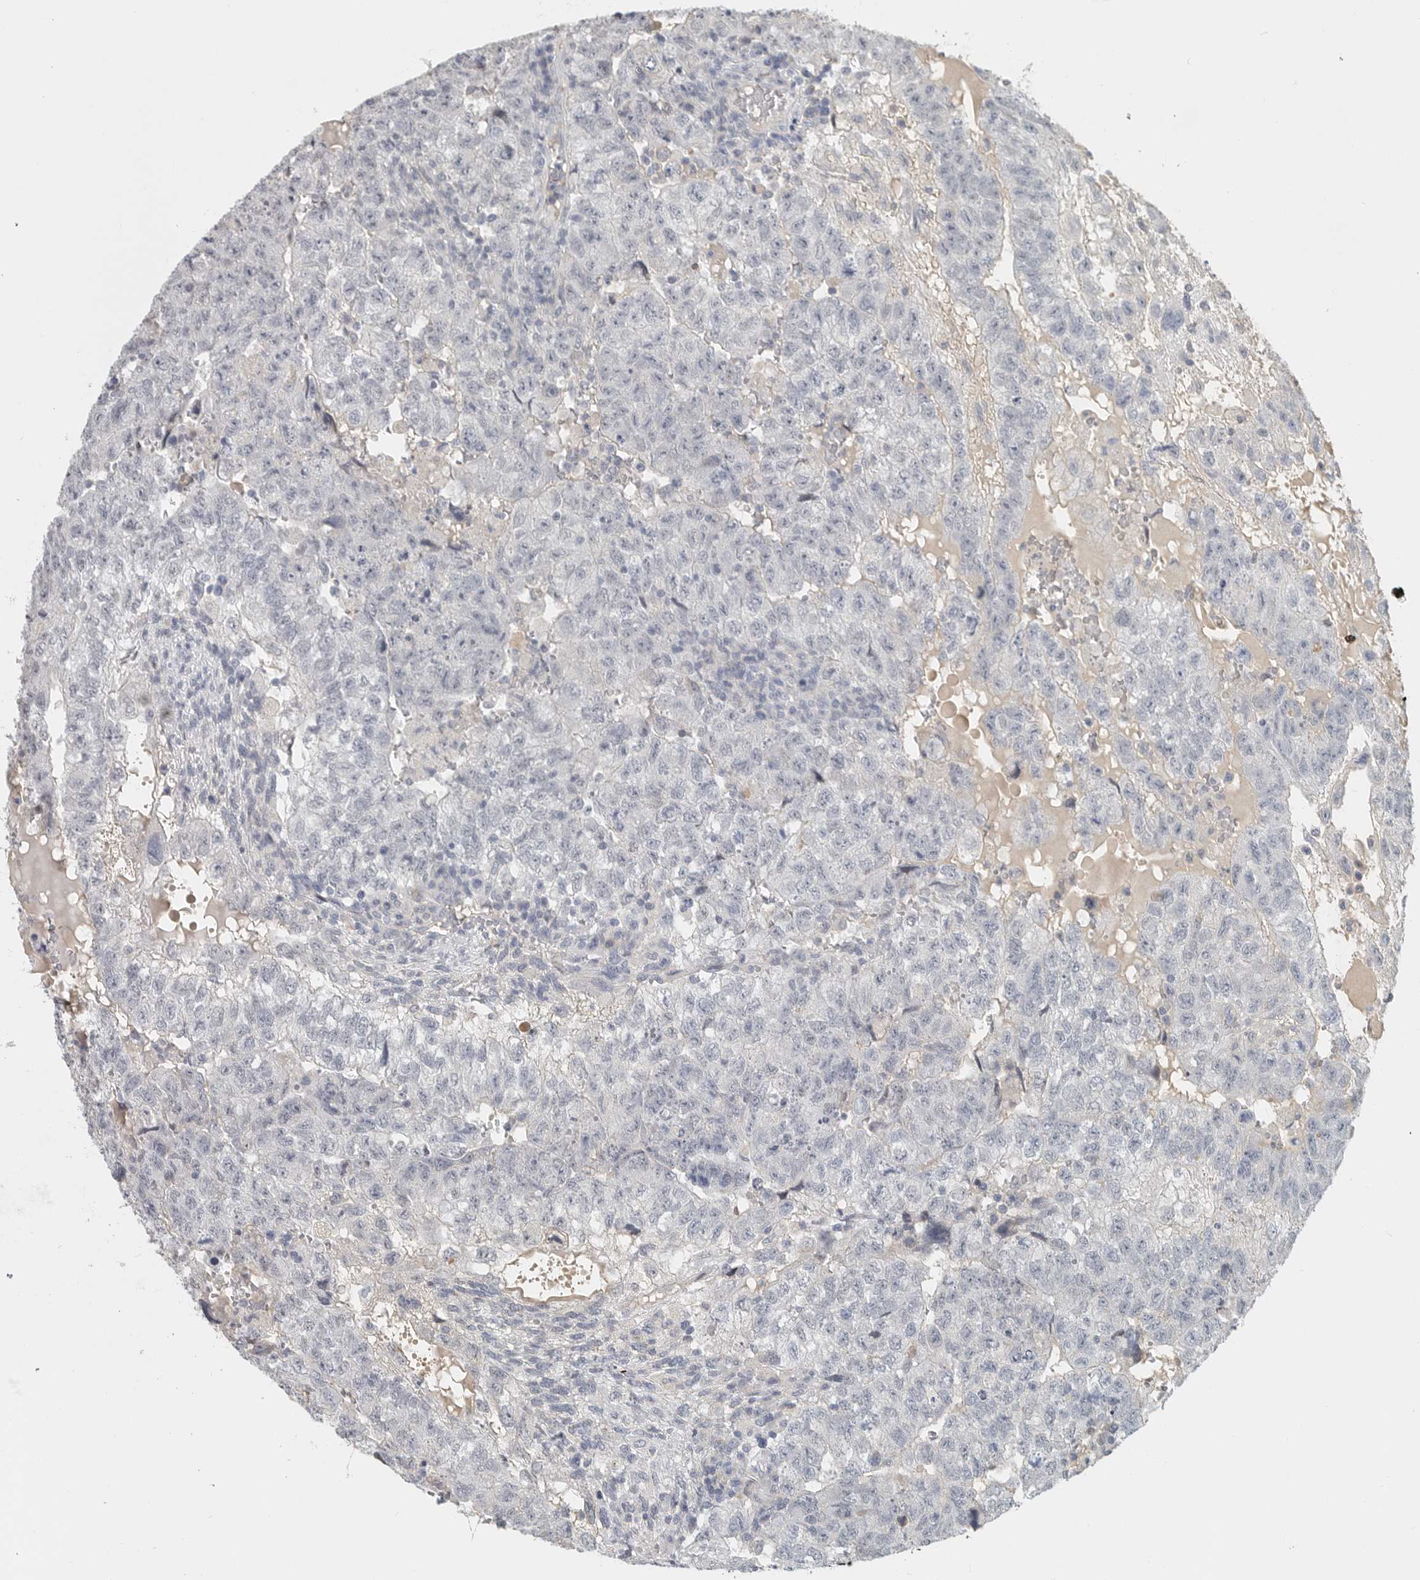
{"staining": {"intensity": "negative", "quantity": "none", "location": "none"}, "tissue": "testis cancer", "cell_type": "Tumor cells", "image_type": "cancer", "snomed": [{"axis": "morphology", "description": "Carcinoma, Embryonal, NOS"}, {"axis": "topography", "description": "Testis"}], "caption": "The image exhibits no staining of tumor cells in testis cancer.", "gene": "PAM", "patient": {"sex": "male", "age": 36}}